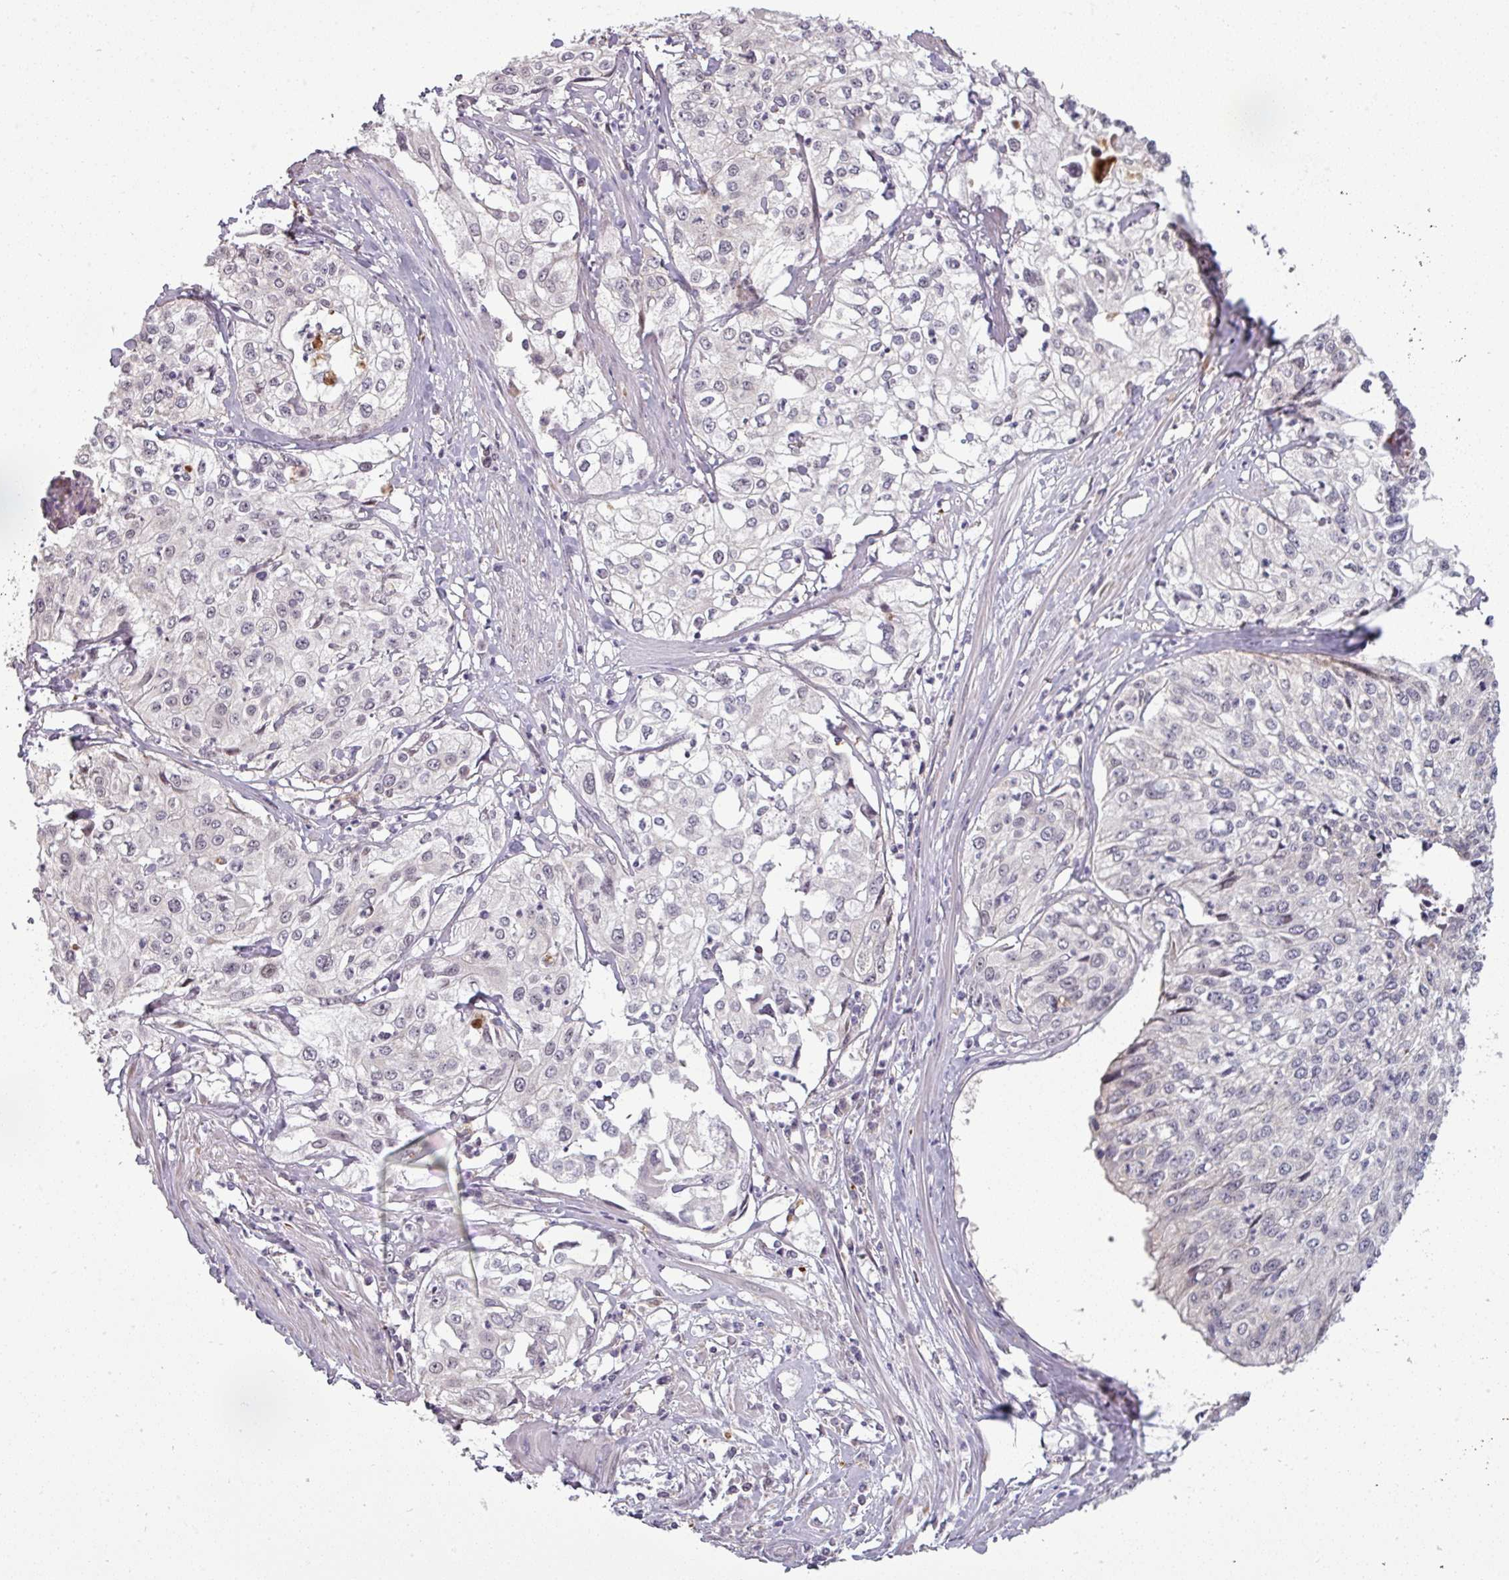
{"staining": {"intensity": "negative", "quantity": "none", "location": "none"}, "tissue": "cervical cancer", "cell_type": "Tumor cells", "image_type": "cancer", "snomed": [{"axis": "morphology", "description": "Squamous cell carcinoma, NOS"}, {"axis": "topography", "description": "Cervix"}], "caption": "Histopathology image shows no significant protein staining in tumor cells of cervical squamous cell carcinoma. Nuclei are stained in blue.", "gene": "C2orf16", "patient": {"sex": "female", "age": 31}}